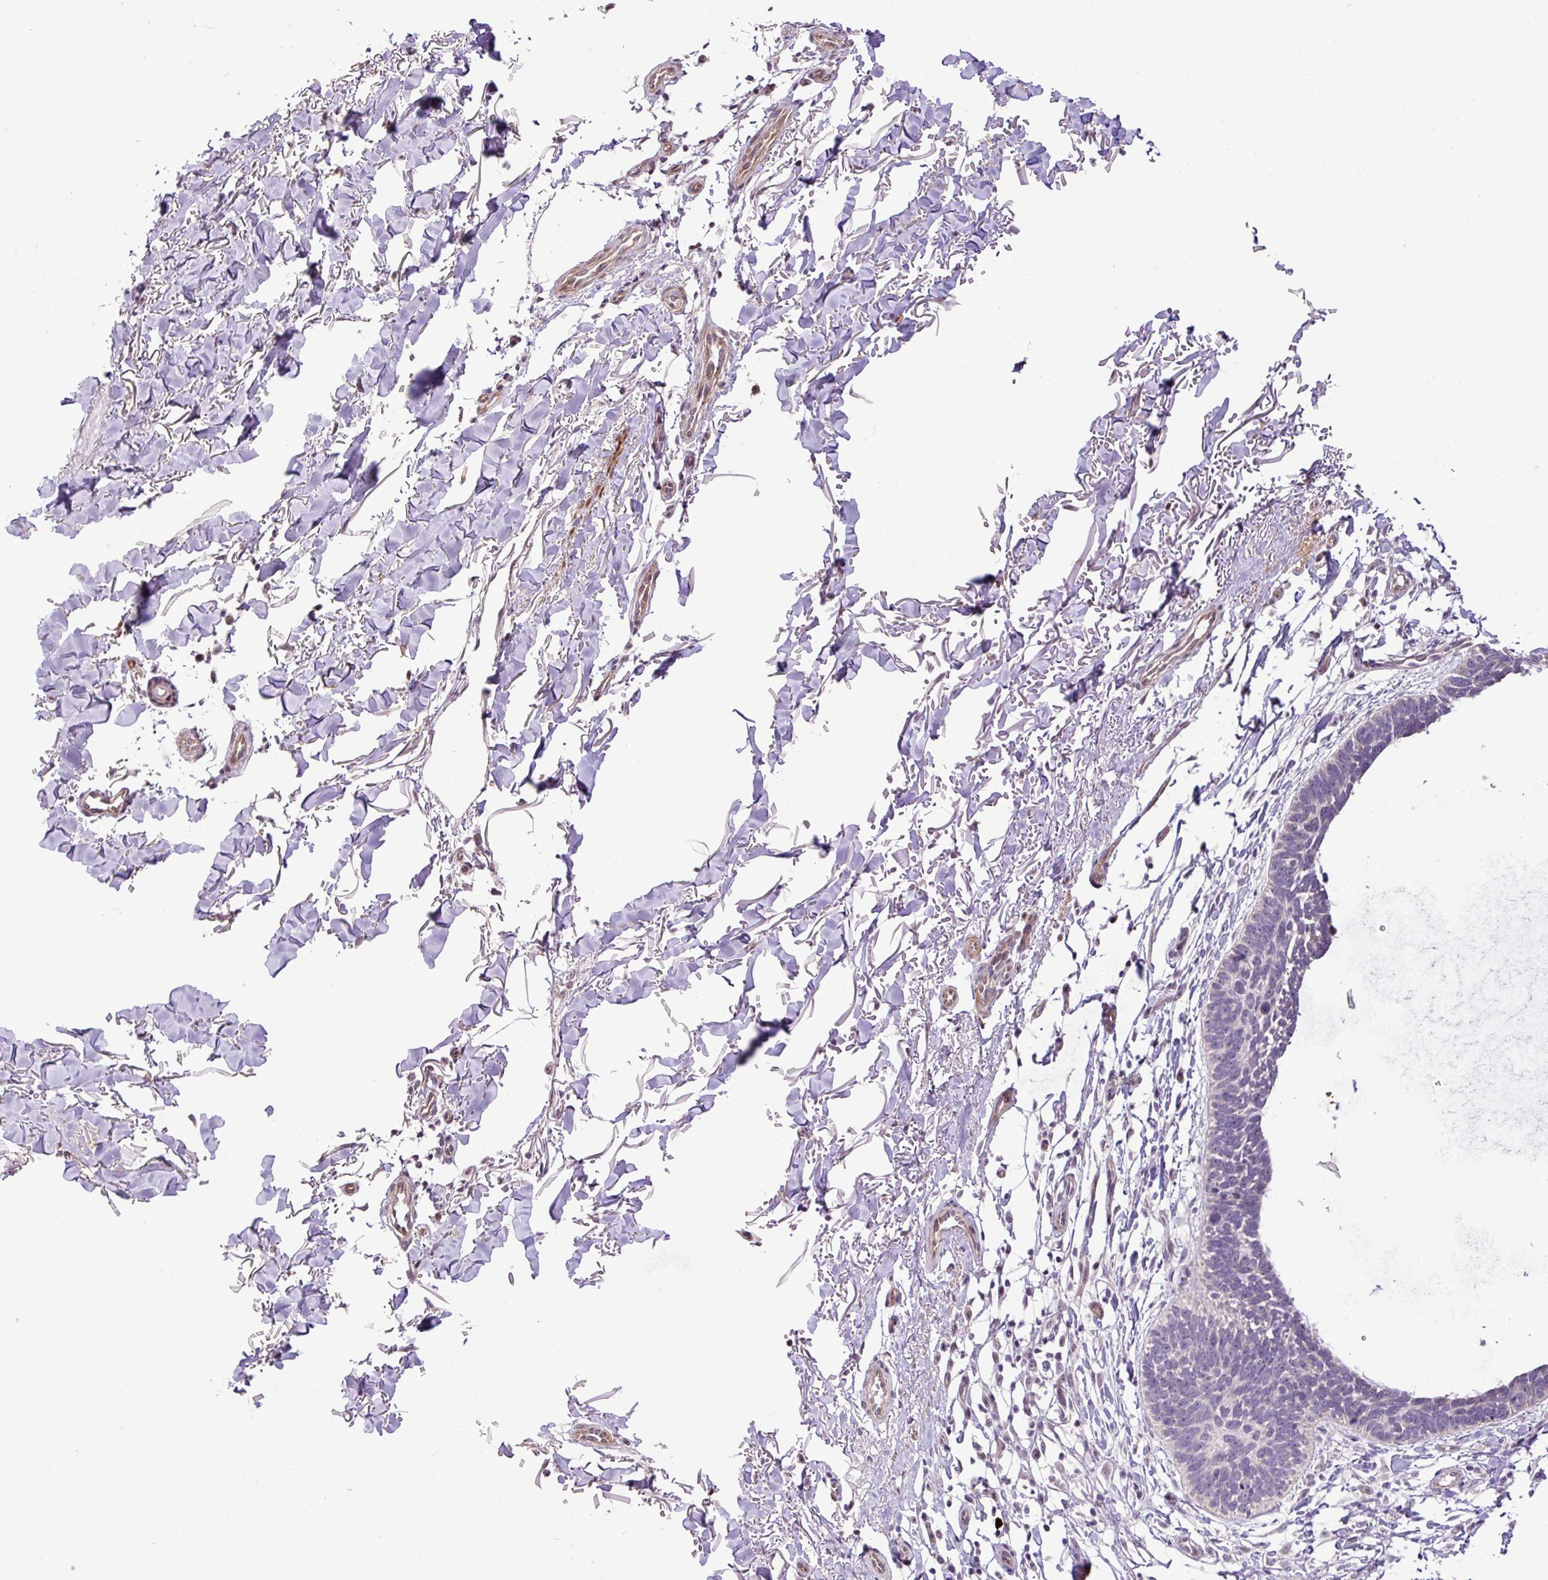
{"staining": {"intensity": "negative", "quantity": "none", "location": "none"}, "tissue": "skin cancer", "cell_type": "Tumor cells", "image_type": "cancer", "snomed": [{"axis": "morphology", "description": "Normal tissue, NOS"}, {"axis": "morphology", "description": "Basal cell carcinoma"}, {"axis": "topography", "description": "Skin"}], "caption": "Protein analysis of skin basal cell carcinoma demonstrates no significant staining in tumor cells.", "gene": "YLPM1", "patient": {"sex": "male", "age": 77}}